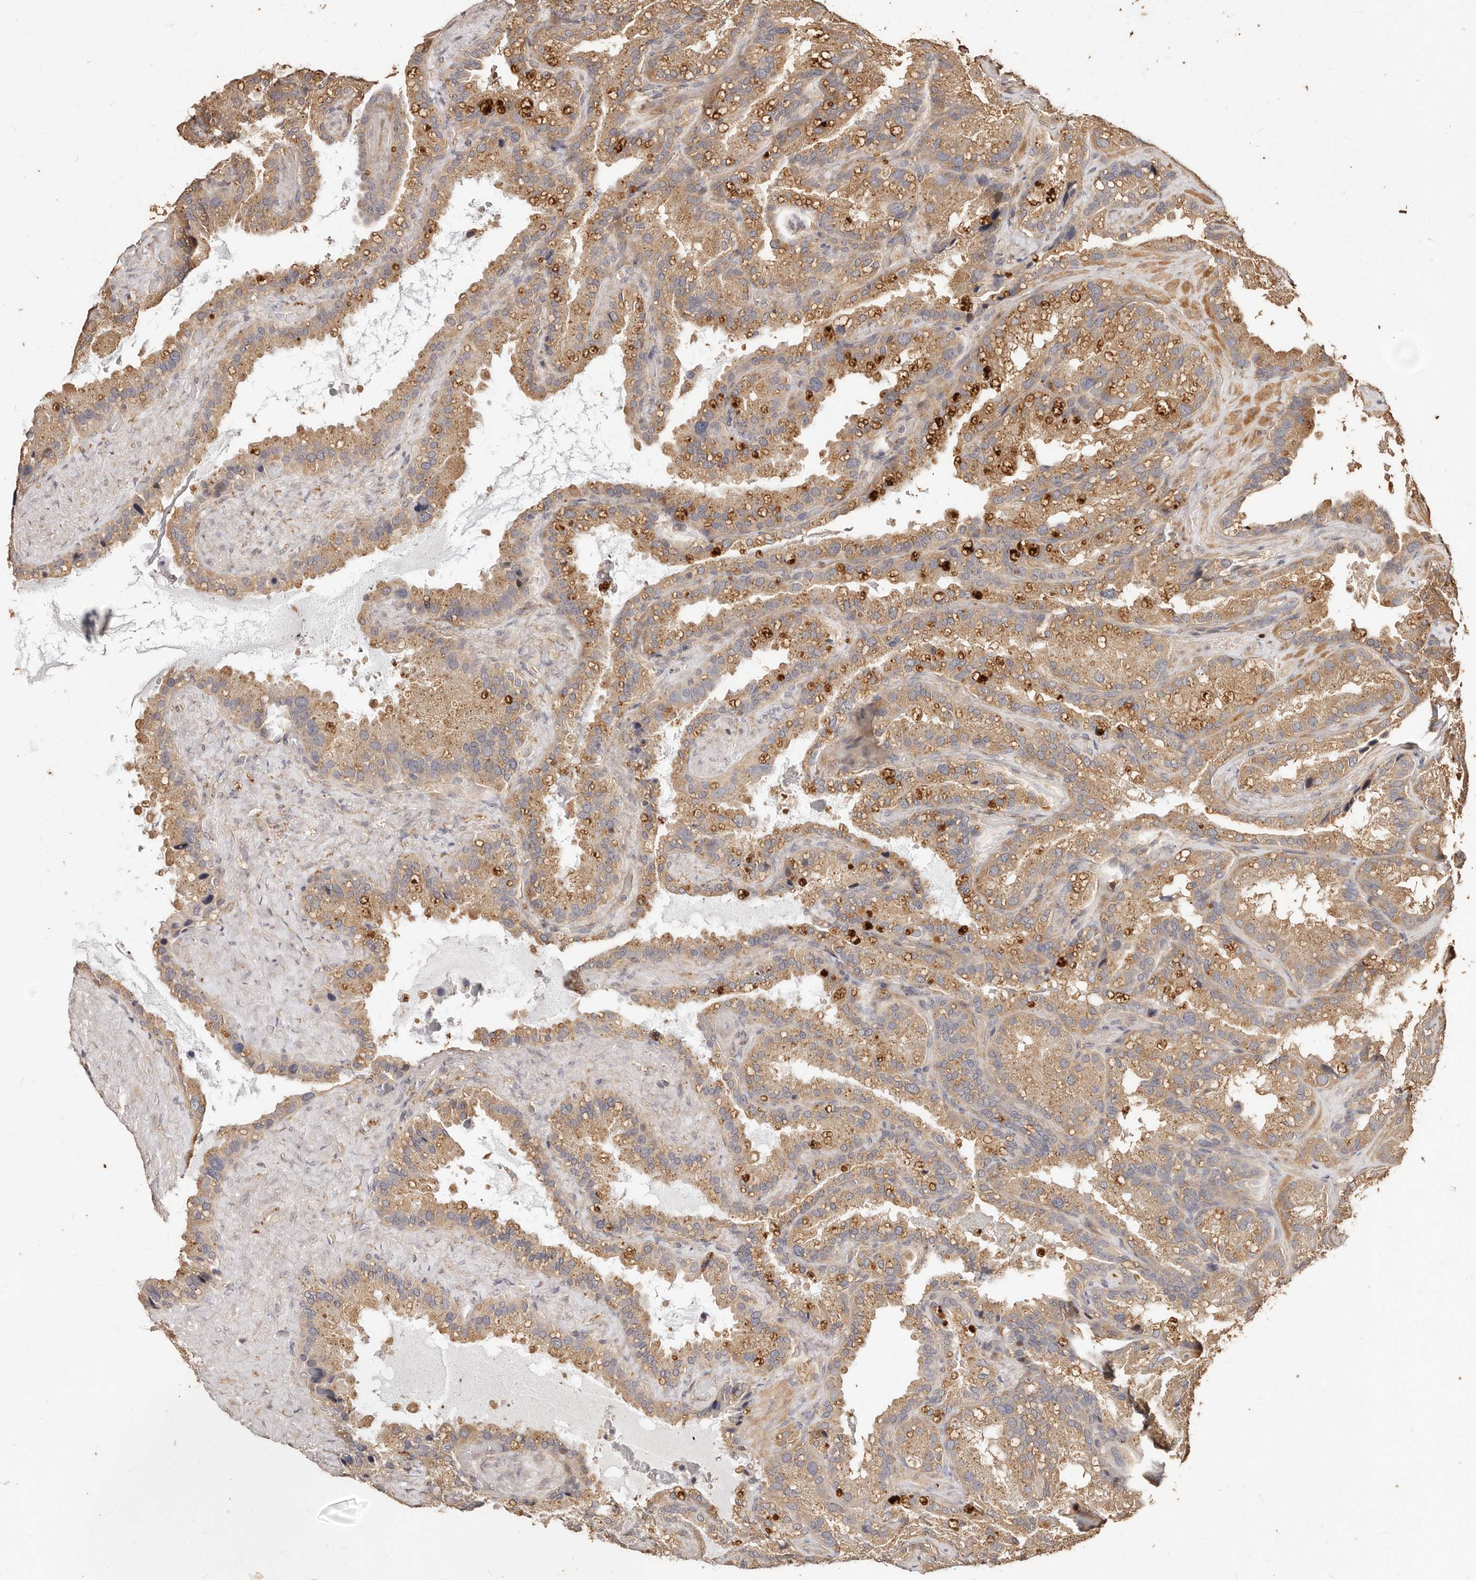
{"staining": {"intensity": "moderate", "quantity": ">75%", "location": "cytoplasmic/membranous"}, "tissue": "seminal vesicle", "cell_type": "Glandular cells", "image_type": "normal", "snomed": [{"axis": "morphology", "description": "Normal tissue, NOS"}, {"axis": "topography", "description": "Prostate"}, {"axis": "topography", "description": "Seminal veicle"}], "caption": "A brown stain labels moderate cytoplasmic/membranous expression of a protein in glandular cells of benign human seminal vesicle. (DAB IHC, brown staining for protein, blue staining for nuclei).", "gene": "CCL14", "patient": {"sex": "male", "age": 68}}